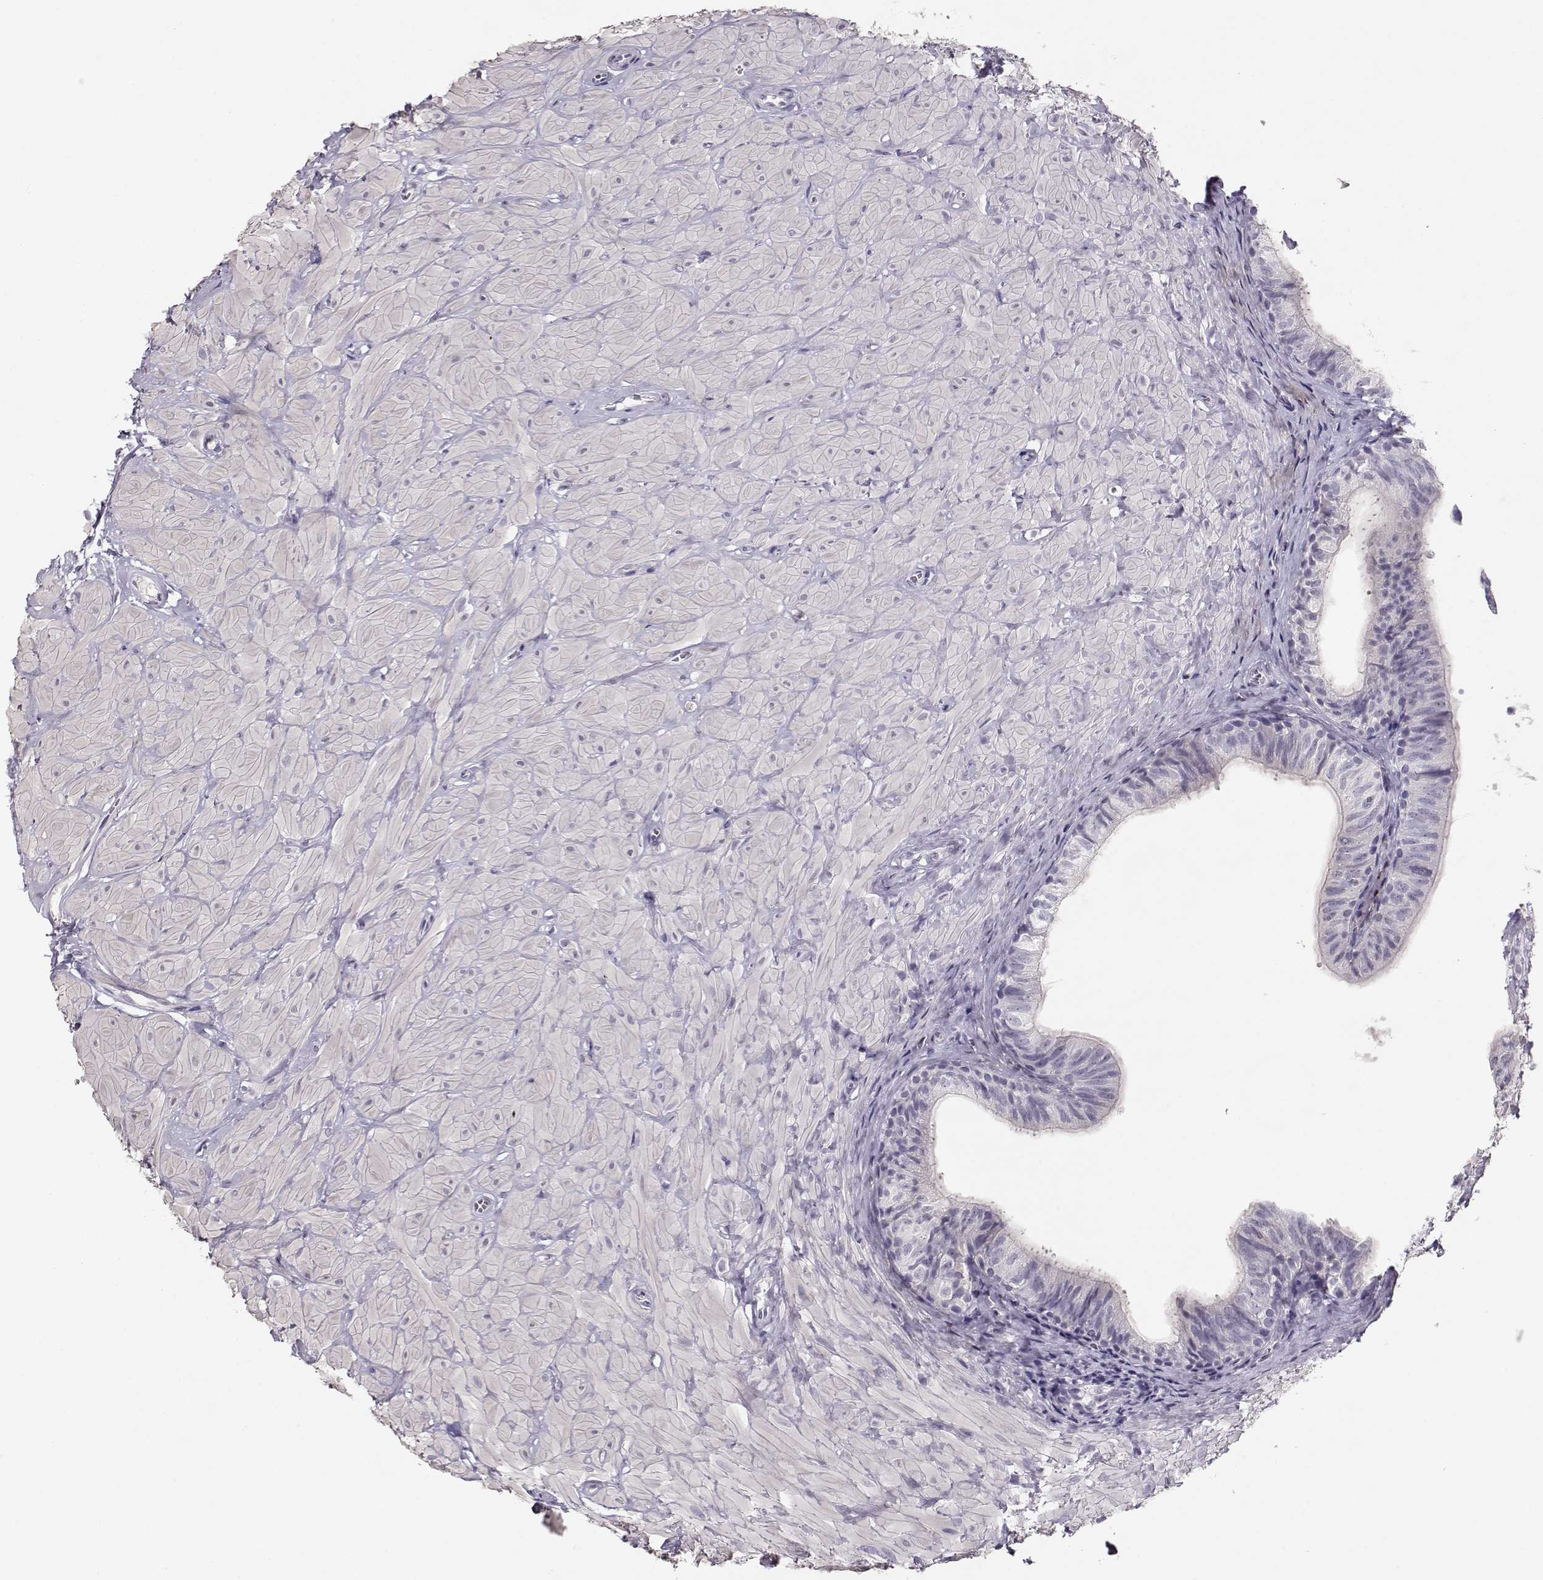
{"staining": {"intensity": "negative", "quantity": "none", "location": "none"}, "tissue": "epididymis", "cell_type": "Glandular cells", "image_type": "normal", "snomed": [{"axis": "morphology", "description": "Normal tissue, NOS"}, {"axis": "topography", "description": "Epididymis"}, {"axis": "topography", "description": "Vas deferens"}], "caption": "Glandular cells show no significant staining in normal epididymis.", "gene": "MAGEC1", "patient": {"sex": "male", "age": 23}}